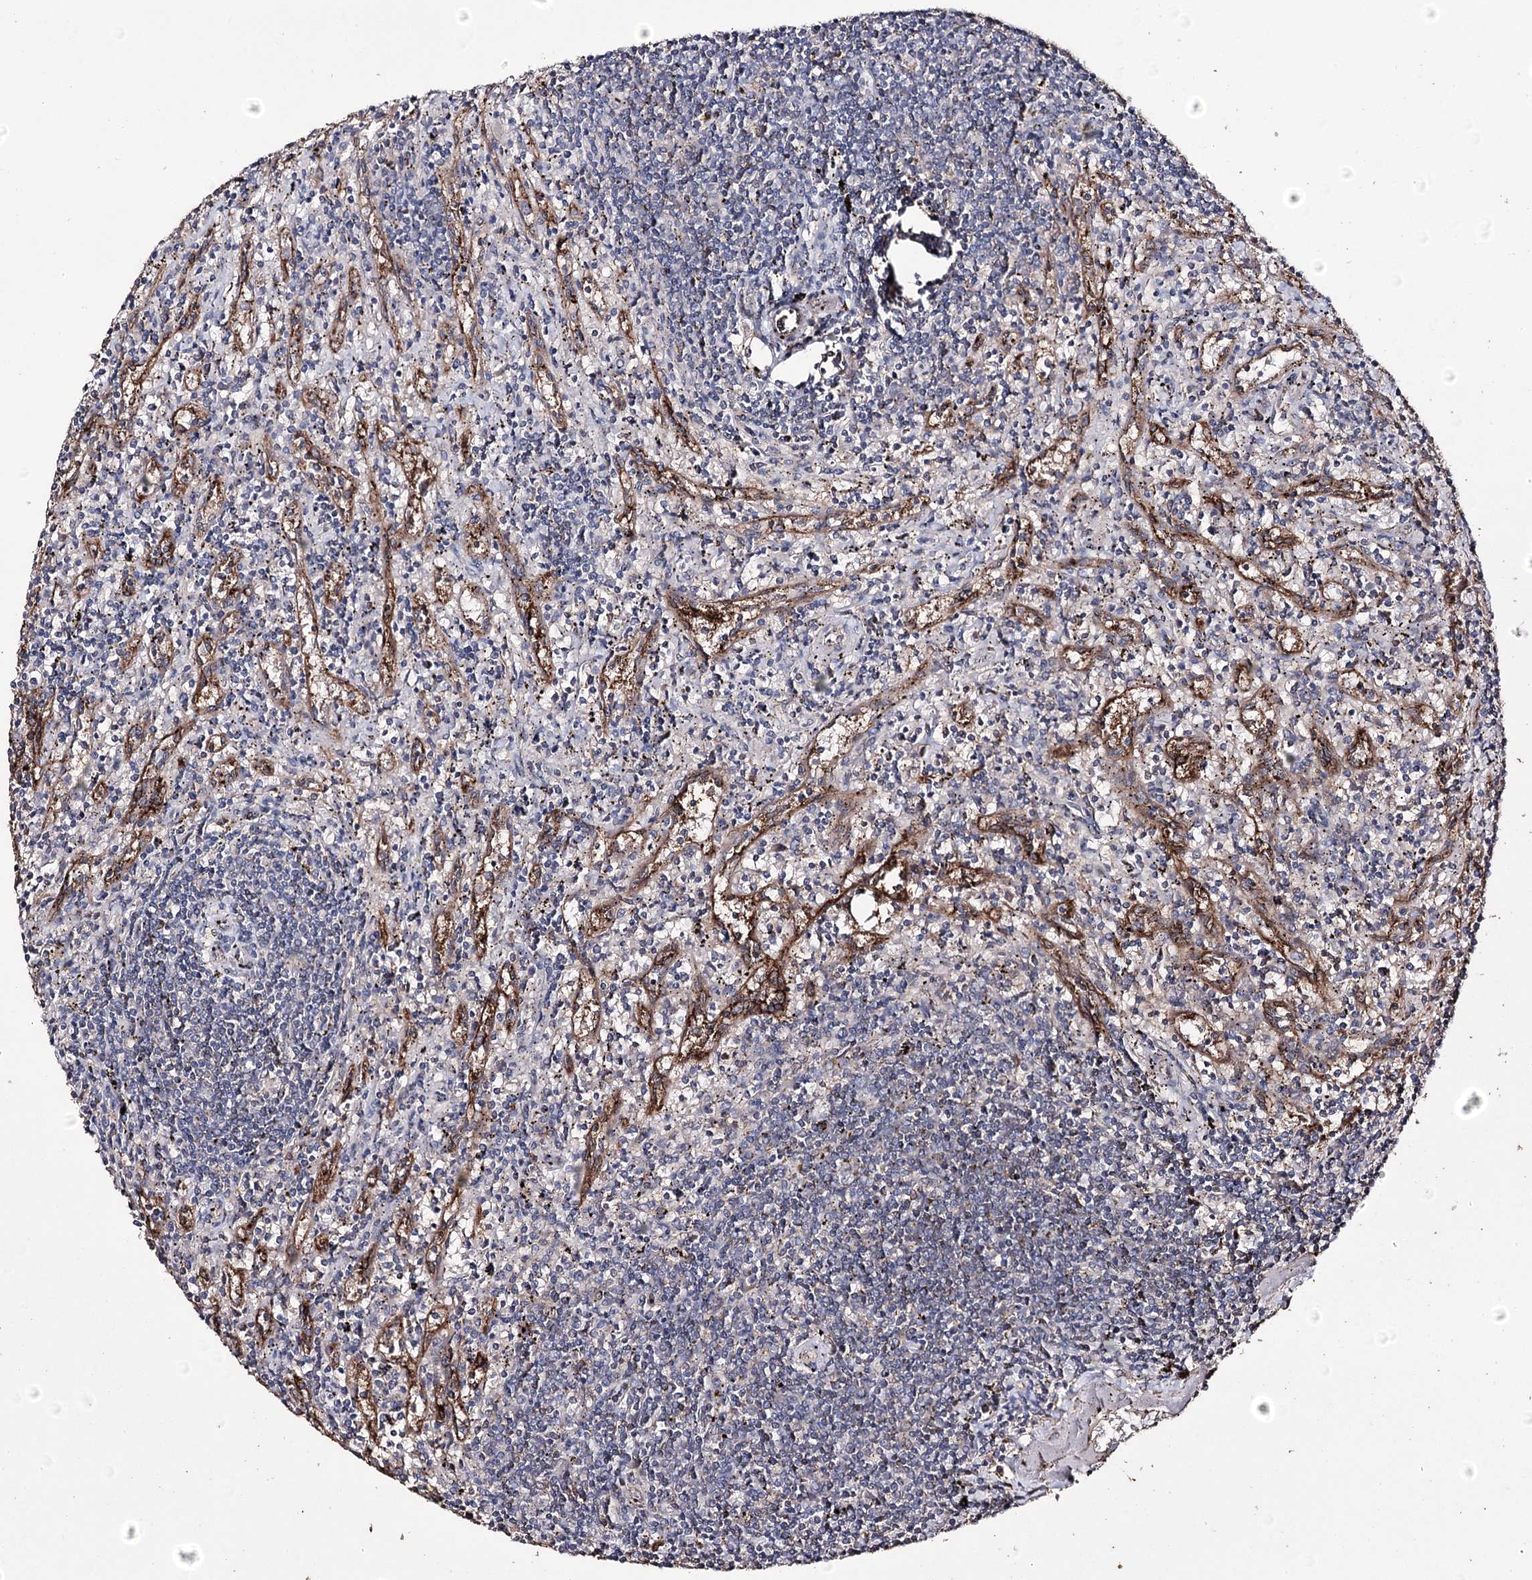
{"staining": {"intensity": "negative", "quantity": "none", "location": "none"}, "tissue": "lymphoma", "cell_type": "Tumor cells", "image_type": "cancer", "snomed": [{"axis": "morphology", "description": "Malignant lymphoma, non-Hodgkin's type, Low grade"}, {"axis": "topography", "description": "Spleen"}], "caption": "This is an immunohistochemistry histopathology image of low-grade malignant lymphoma, non-Hodgkin's type. There is no expression in tumor cells.", "gene": "ZNF662", "patient": {"sex": "male", "age": 76}}